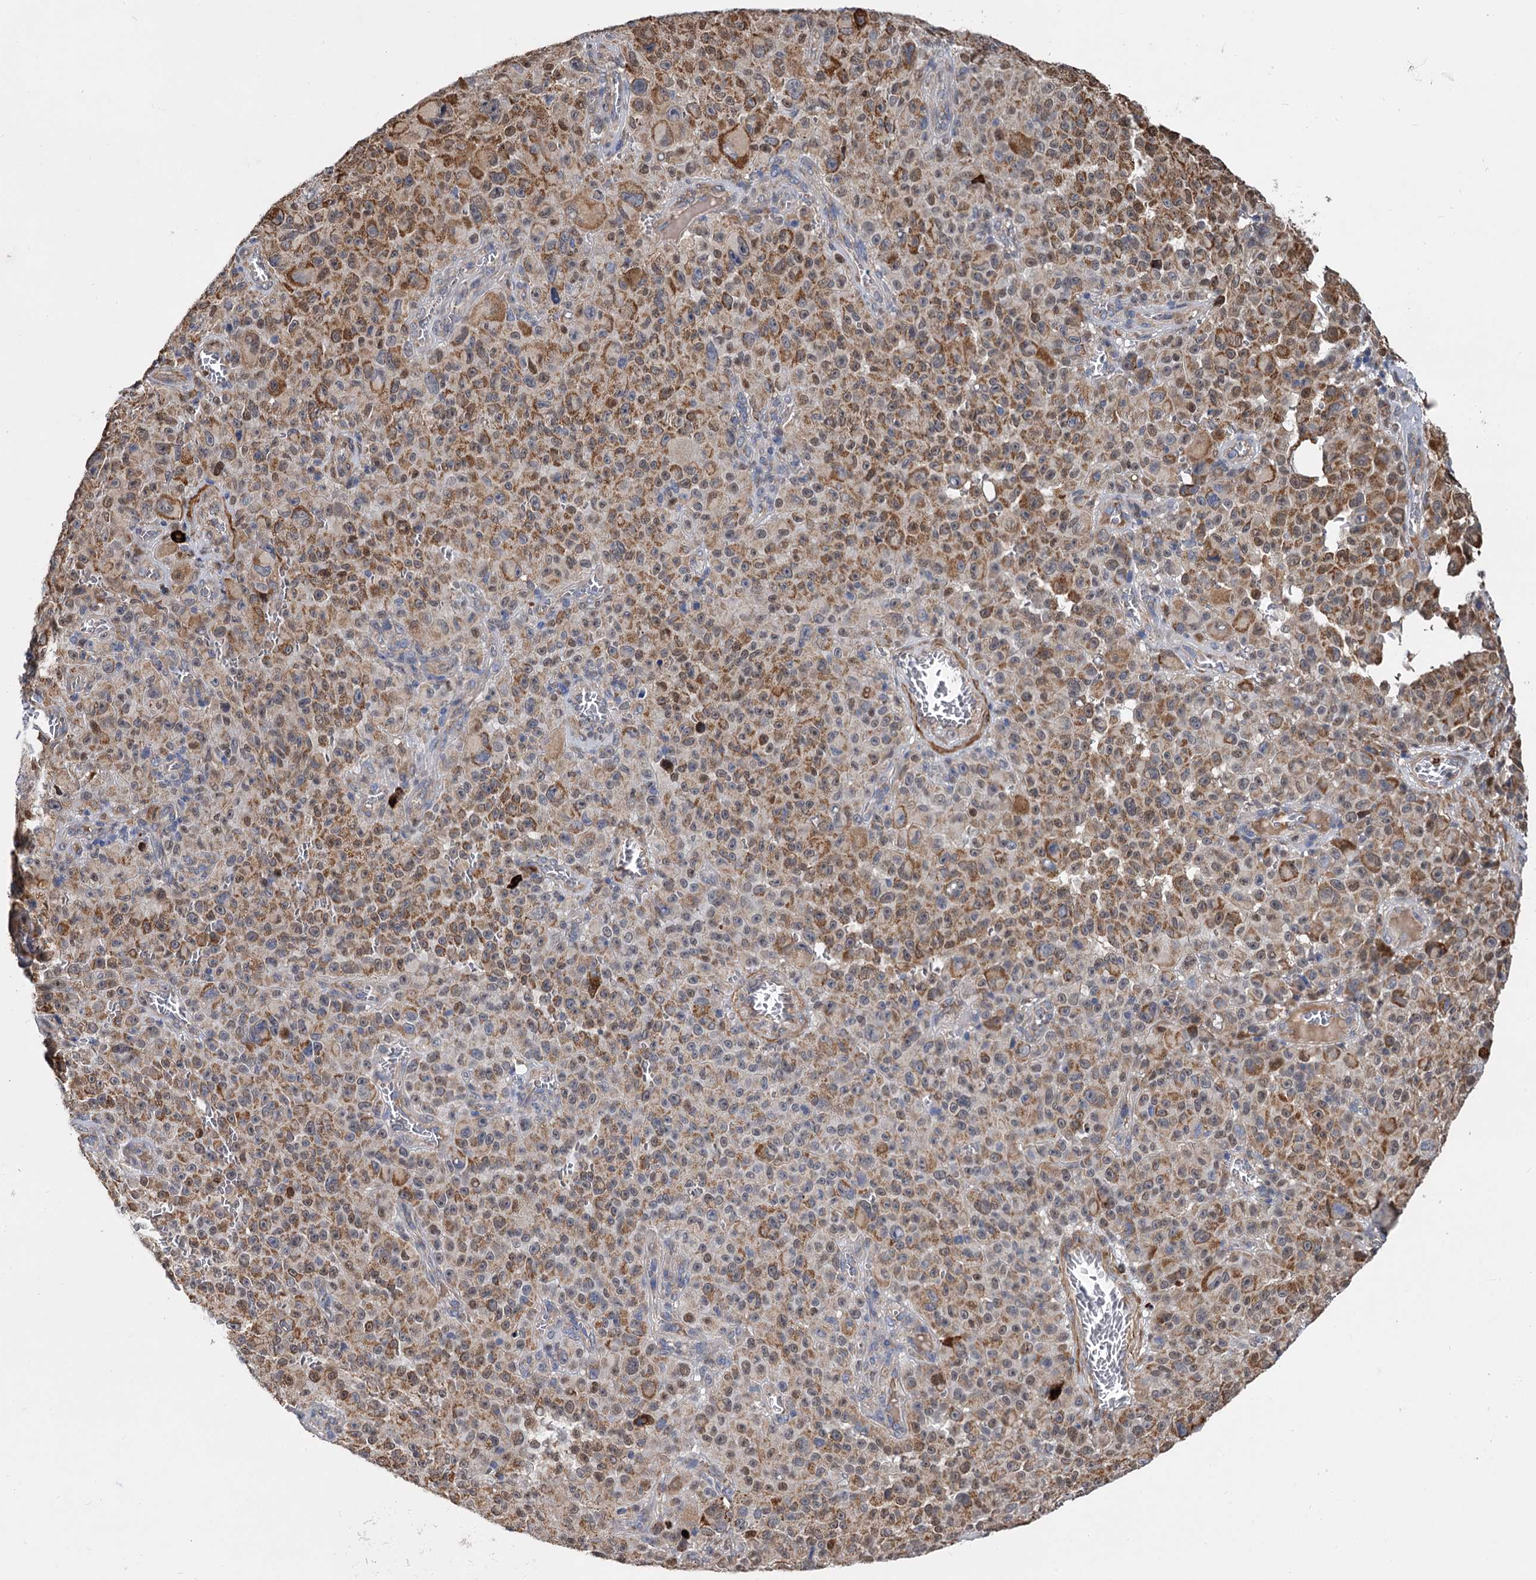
{"staining": {"intensity": "moderate", "quantity": ">75%", "location": "cytoplasmic/membranous"}, "tissue": "melanoma", "cell_type": "Tumor cells", "image_type": "cancer", "snomed": [{"axis": "morphology", "description": "Malignant melanoma, NOS"}, {"axis": "topography", "description": "Skin"}], "caption": "Moderate cytoplasmic/membranous staining is appreciated in approximately >75% of tumor cells in malignant melanoma.", "gene": "ALKBH7", "patient": {"sex": "female", "age": 82}}